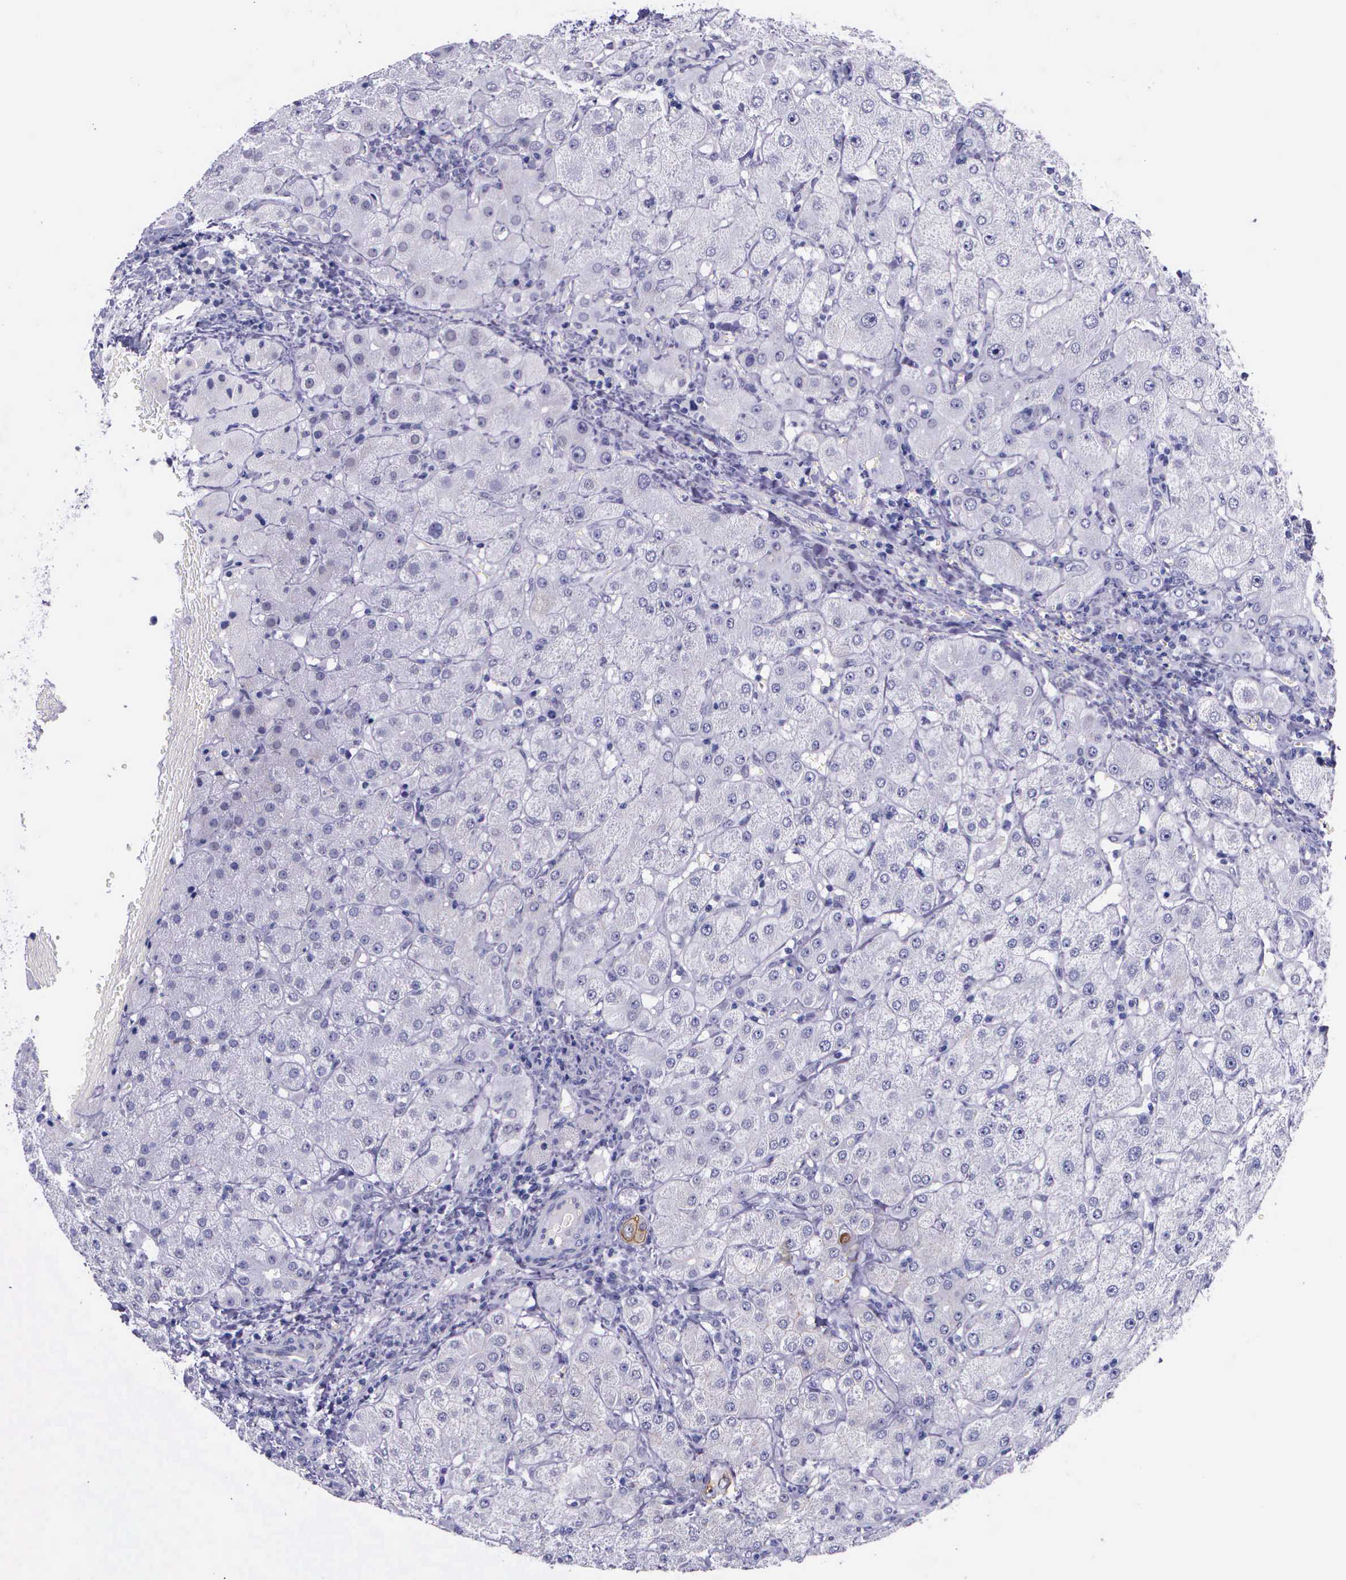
{"staining": {"intensity": "negative", "quantity": "none", "location": "none"}, "tissue": "liver", "cell_type": "Cholangiocytes", "image_type": "normal", "snomed": [{"axis": "morphology", "description": "Normal tissue, NOS"}, {"axis": "topography", "description": "Liver"}], "caption": "A micrograph of liver stained for a protein displays no brown staining in cholangiocytes.", "gene": "AHNAK2", "patient": {"sex": "female", "age": 79}}